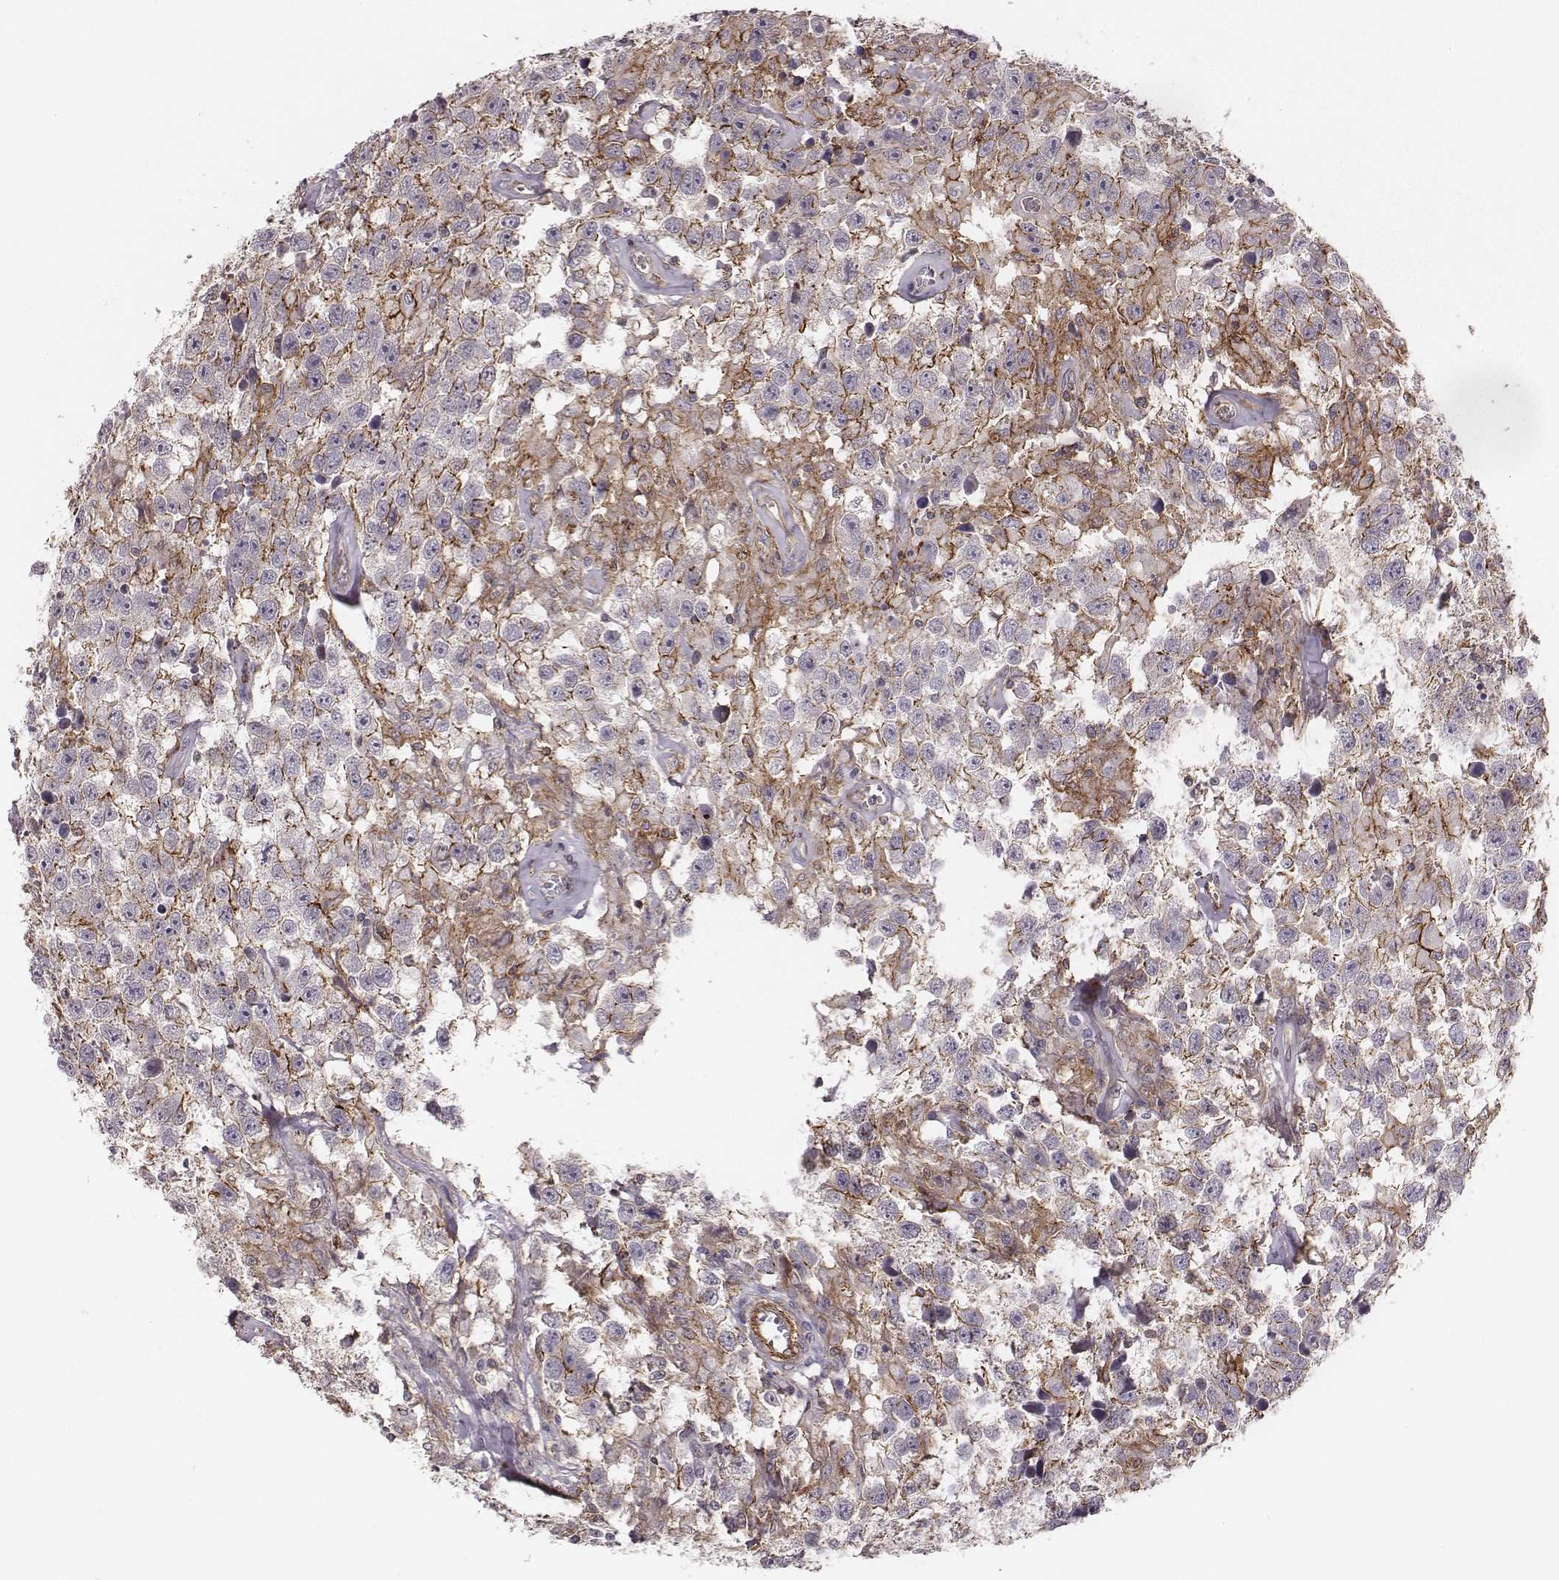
{"staining": {"intensity": "moderate", "quantity": "<25%", "location": "cytoplasmic/membranous"}, "tissue": "testis cancer", "cell_type": "Tumor cells", "image_type": "cancer", "snomed": [{"axis": "morphology", "description": "Seminoma, NOS"}, {"axis": "topography", "description": "Testis"}], "caption": "Testis seminoma tissue demonstrates moderate cytoplasmic/membranous staining in approximately <25% of tumor cells", "gene": "ZYX", "patient": {"sex": "male", "age": 43}}